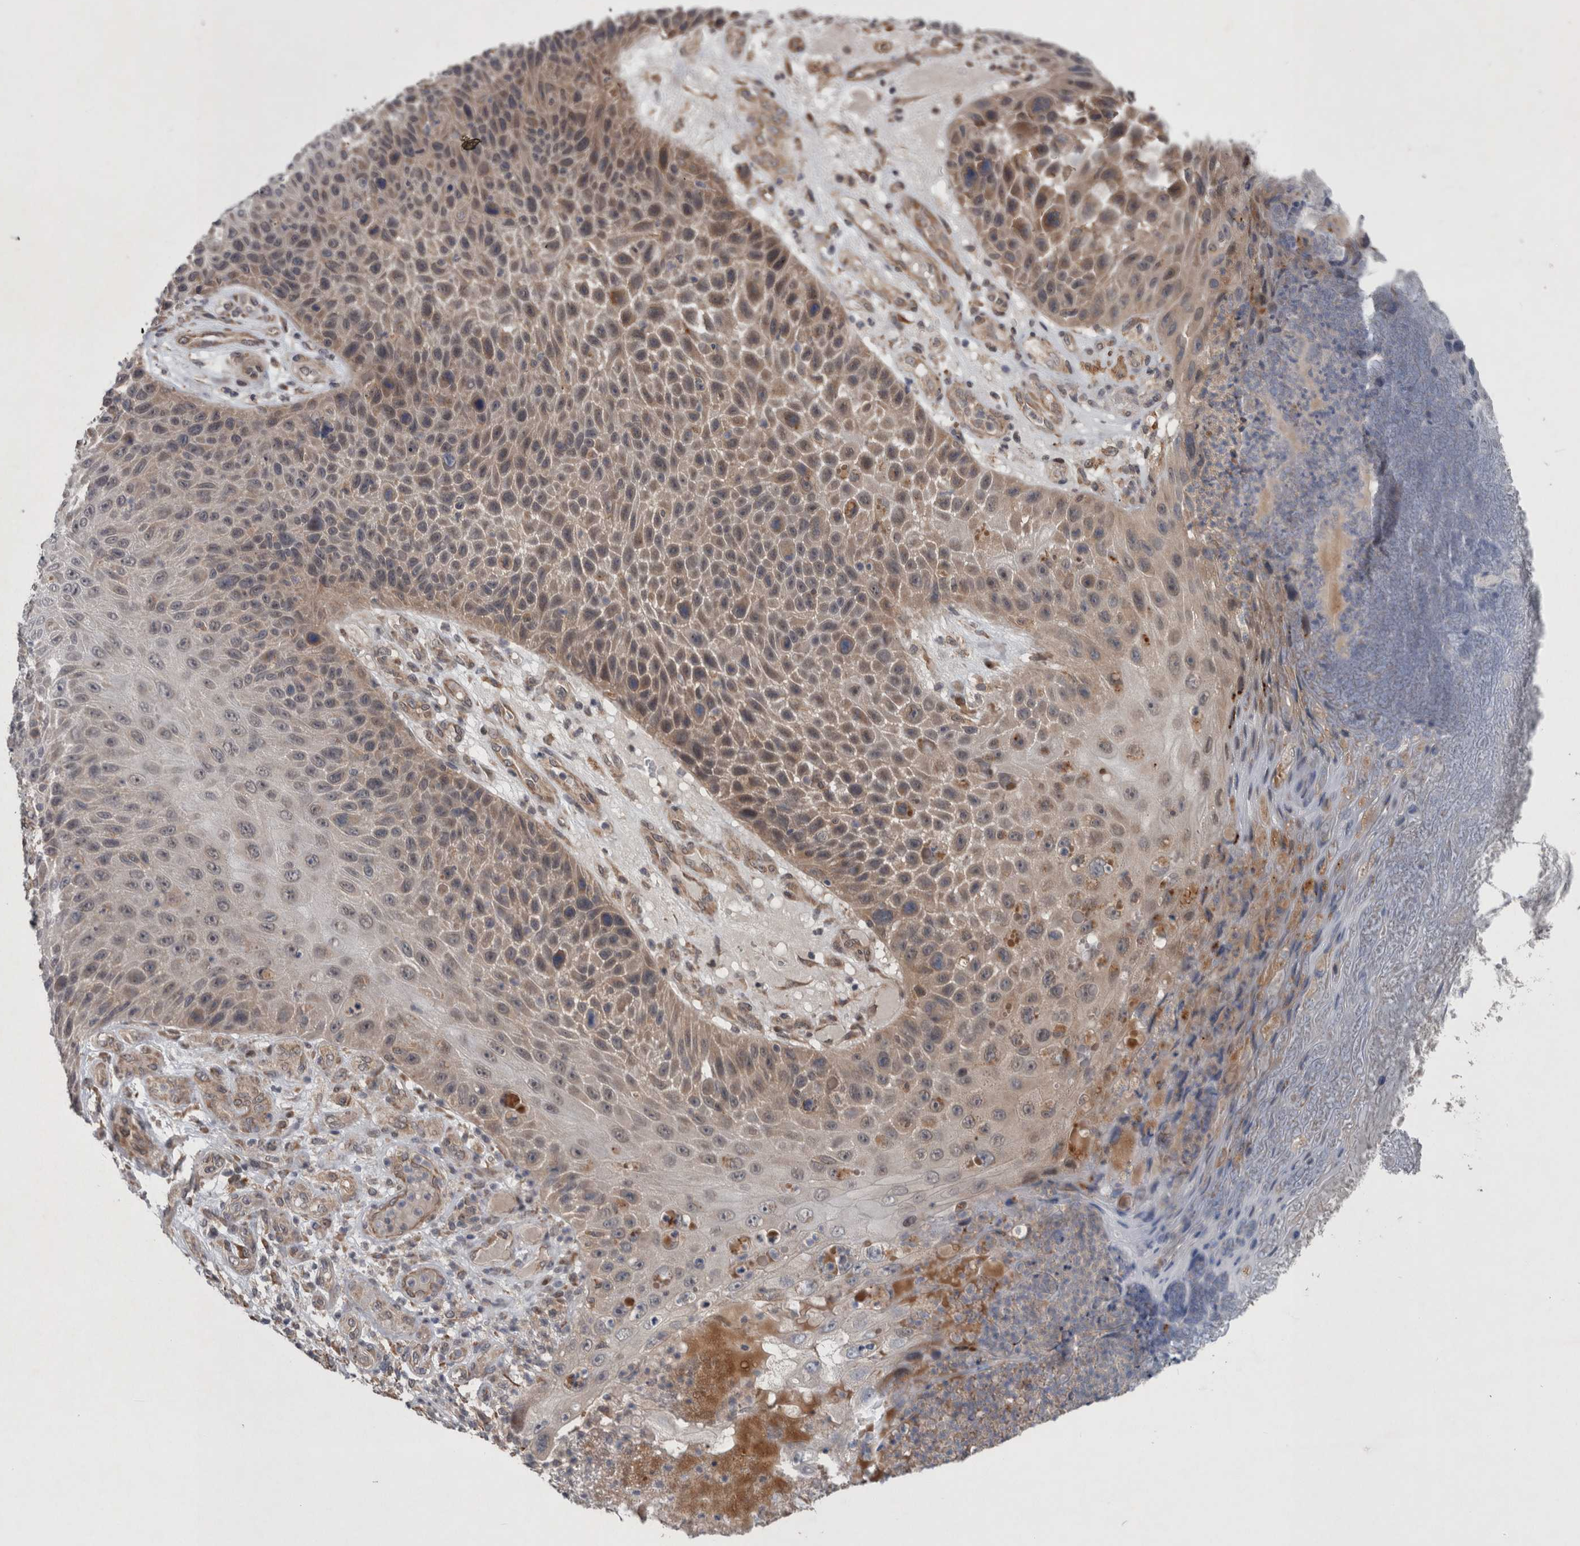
{"staining": {"intensity": "weak", "quantity": ">75%", "location": "cytoplasmic/membranous"}, "tissue": "skin cancer", "cell_type": "Tumor cells", "image_type": "cancer", "snomed": [{"axis": "morphology", "description": "Squamous cell carcinoma, NOS"}, {"axis": "topography", "description": "Skin"}], "caption": "There is low levels of weak cytoplasmic/membranous positivity in tumor cells of skin squamous cell carcinoma, as demonstrated by immunohistochemical staining (brown color).", "gene": "GIMAP6", "patient": {"sex": "female", "age": 88}}